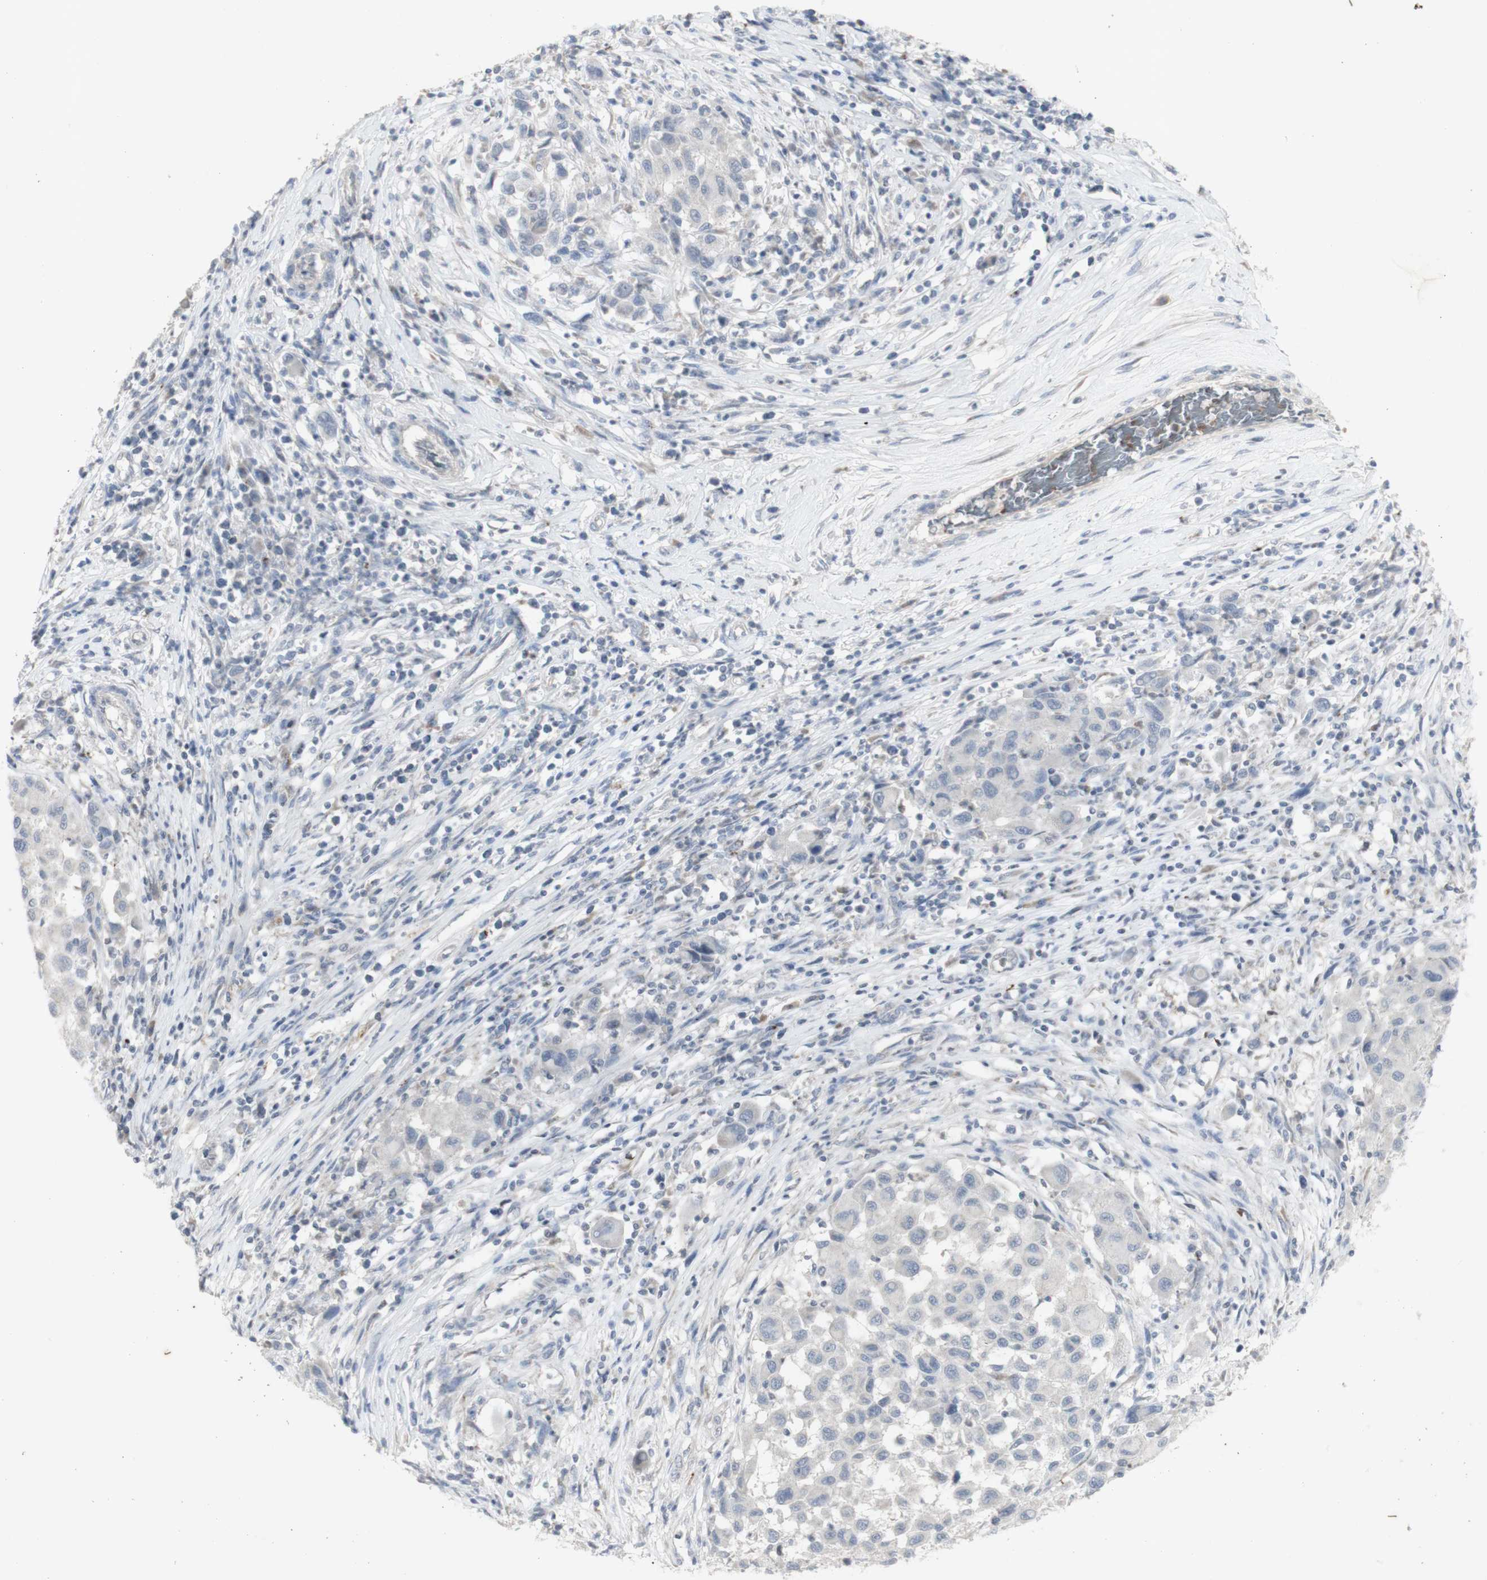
{"staining": {"intensity": "negative", "quantity": "none", "location": "none"}, "tissue": "melanoma", "cell_type": "Tumor cells", "image_type": "cancer", "snomed": [{"axis": "morphology", "description": "Malignant melanoma, Metastatic site"}, {"axis": "topography", "description": "Lymph node"}], "caption": "Tumor cells show no significant protein expression in malignant melanoma (metastatic site).", "gene": "INS", "patient": {"sex": "male", "age": 61}}